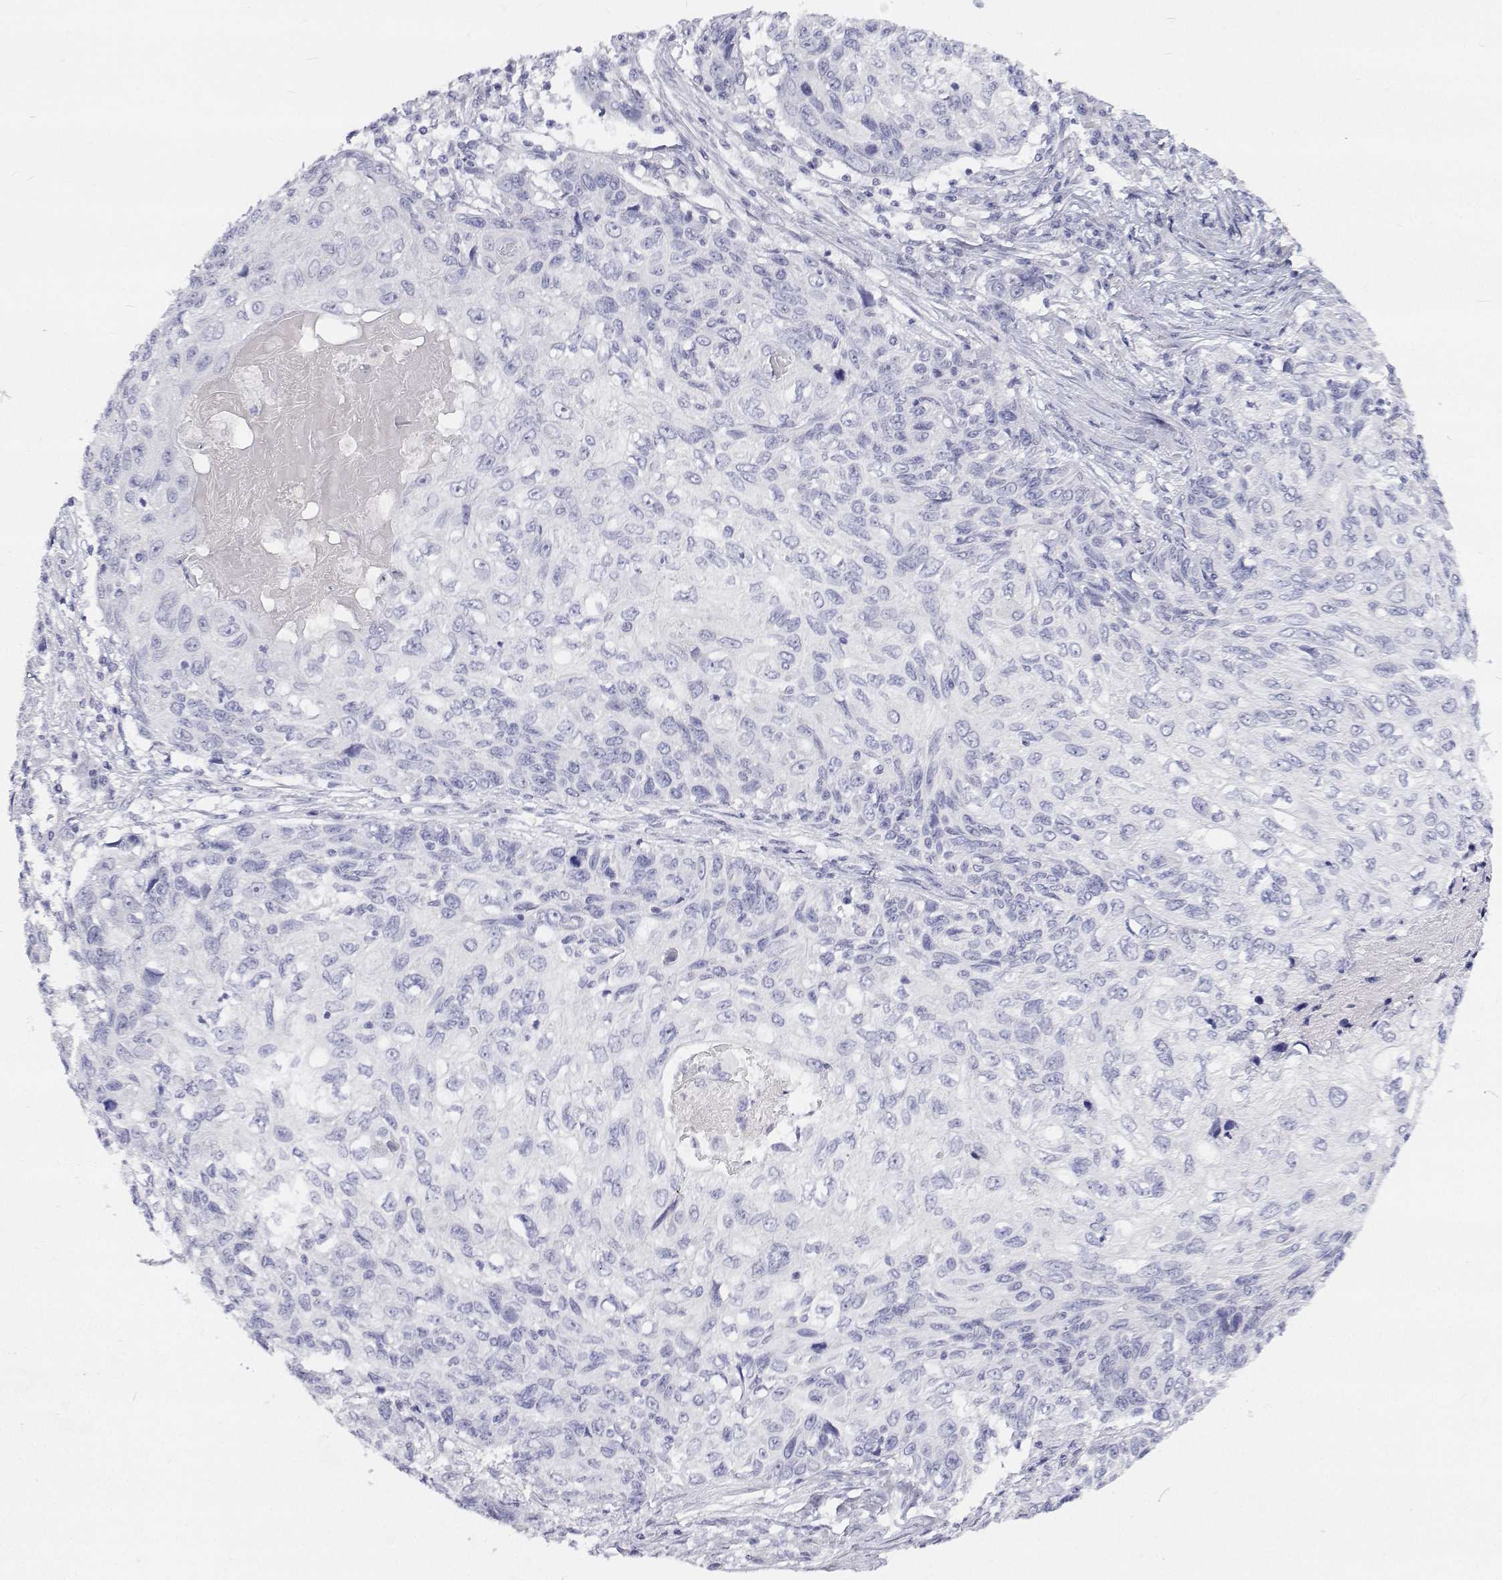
{"staining": {"intensity": "negative", "quantity": "none", "location": "none"}, "tissue": "skin cancer", "cell_type": "Tumor cells", "image_type": "cancer", "snomed": [{"axis": "morphology", "description": "Squamous cell carcinoma, NOS"}, {"axis": "topography", "description": "Skin"}], "caption": "This histopathology image is of squamous cell carcinoma (skin) stained with immunohistochemistry to label a protein in brown with the nuclei are counter-stained blue. There is no positivity in tumor cells.", "gene": "NCR2", "patient": {"sex": "male", "age": 92}}